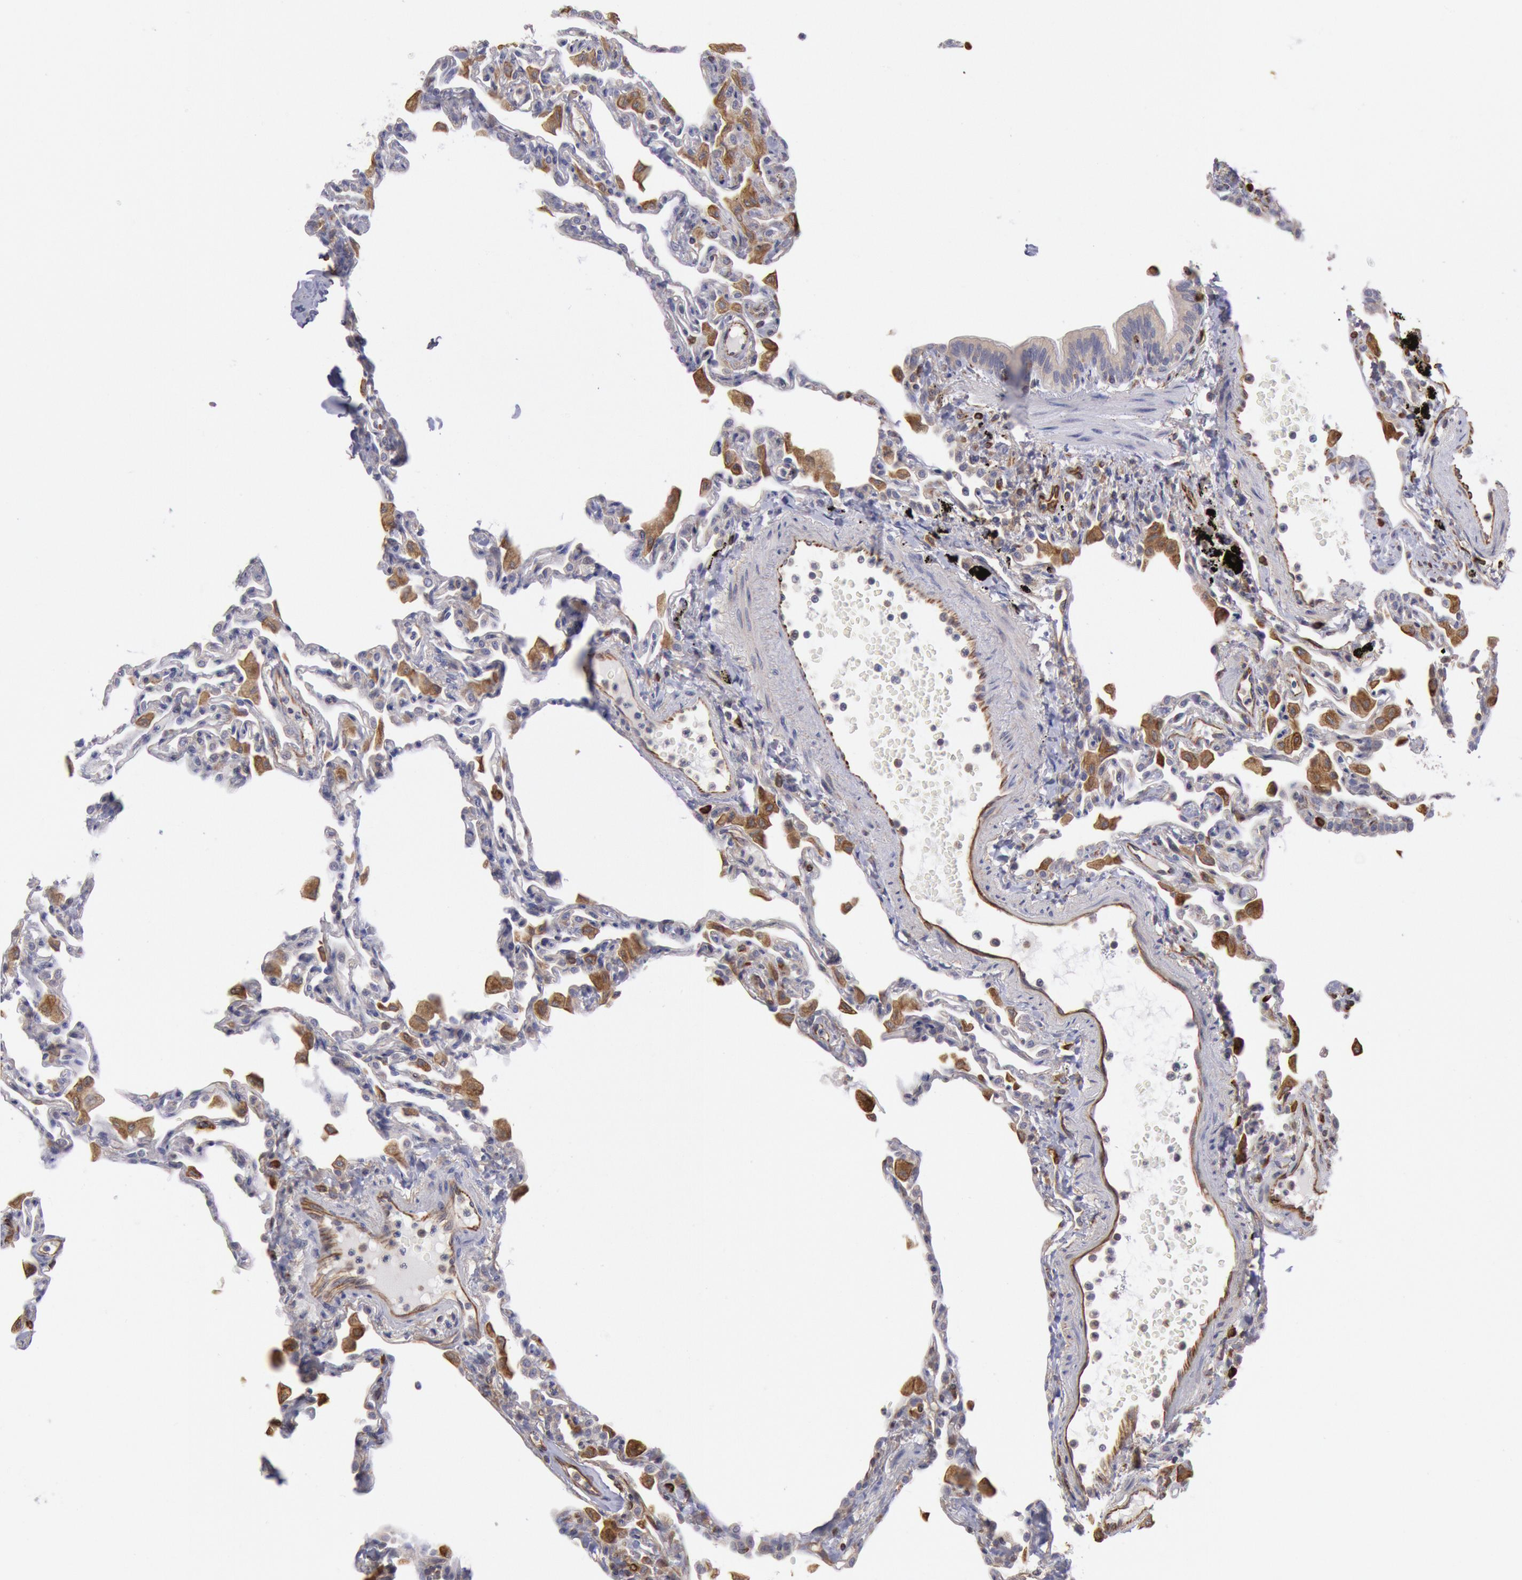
{"staining": {"intensity": "weak", "quantity": "<25%", "location": "cytoplasmic/membranous"}, "tissue": "lung", "cell_type": "Alveolar cells", "image_type": "normal", "snomed": [{"axis": "morphology", "description": "Normal tissue, NOS"}, {"axis": "topography", "description": "Lung"}], "caption": "The immunohistochemistry micrograph has no significant positivity in alveolar cells of lung. Brightfield microscopy of immunohistochemistry stained with DAB (3,3'-diaminobenzidine) (brown) and hematoxylin (blue), captured at high magnification.", "gene": "RNF139", "patient": {"sex": "female", "age": 49}}